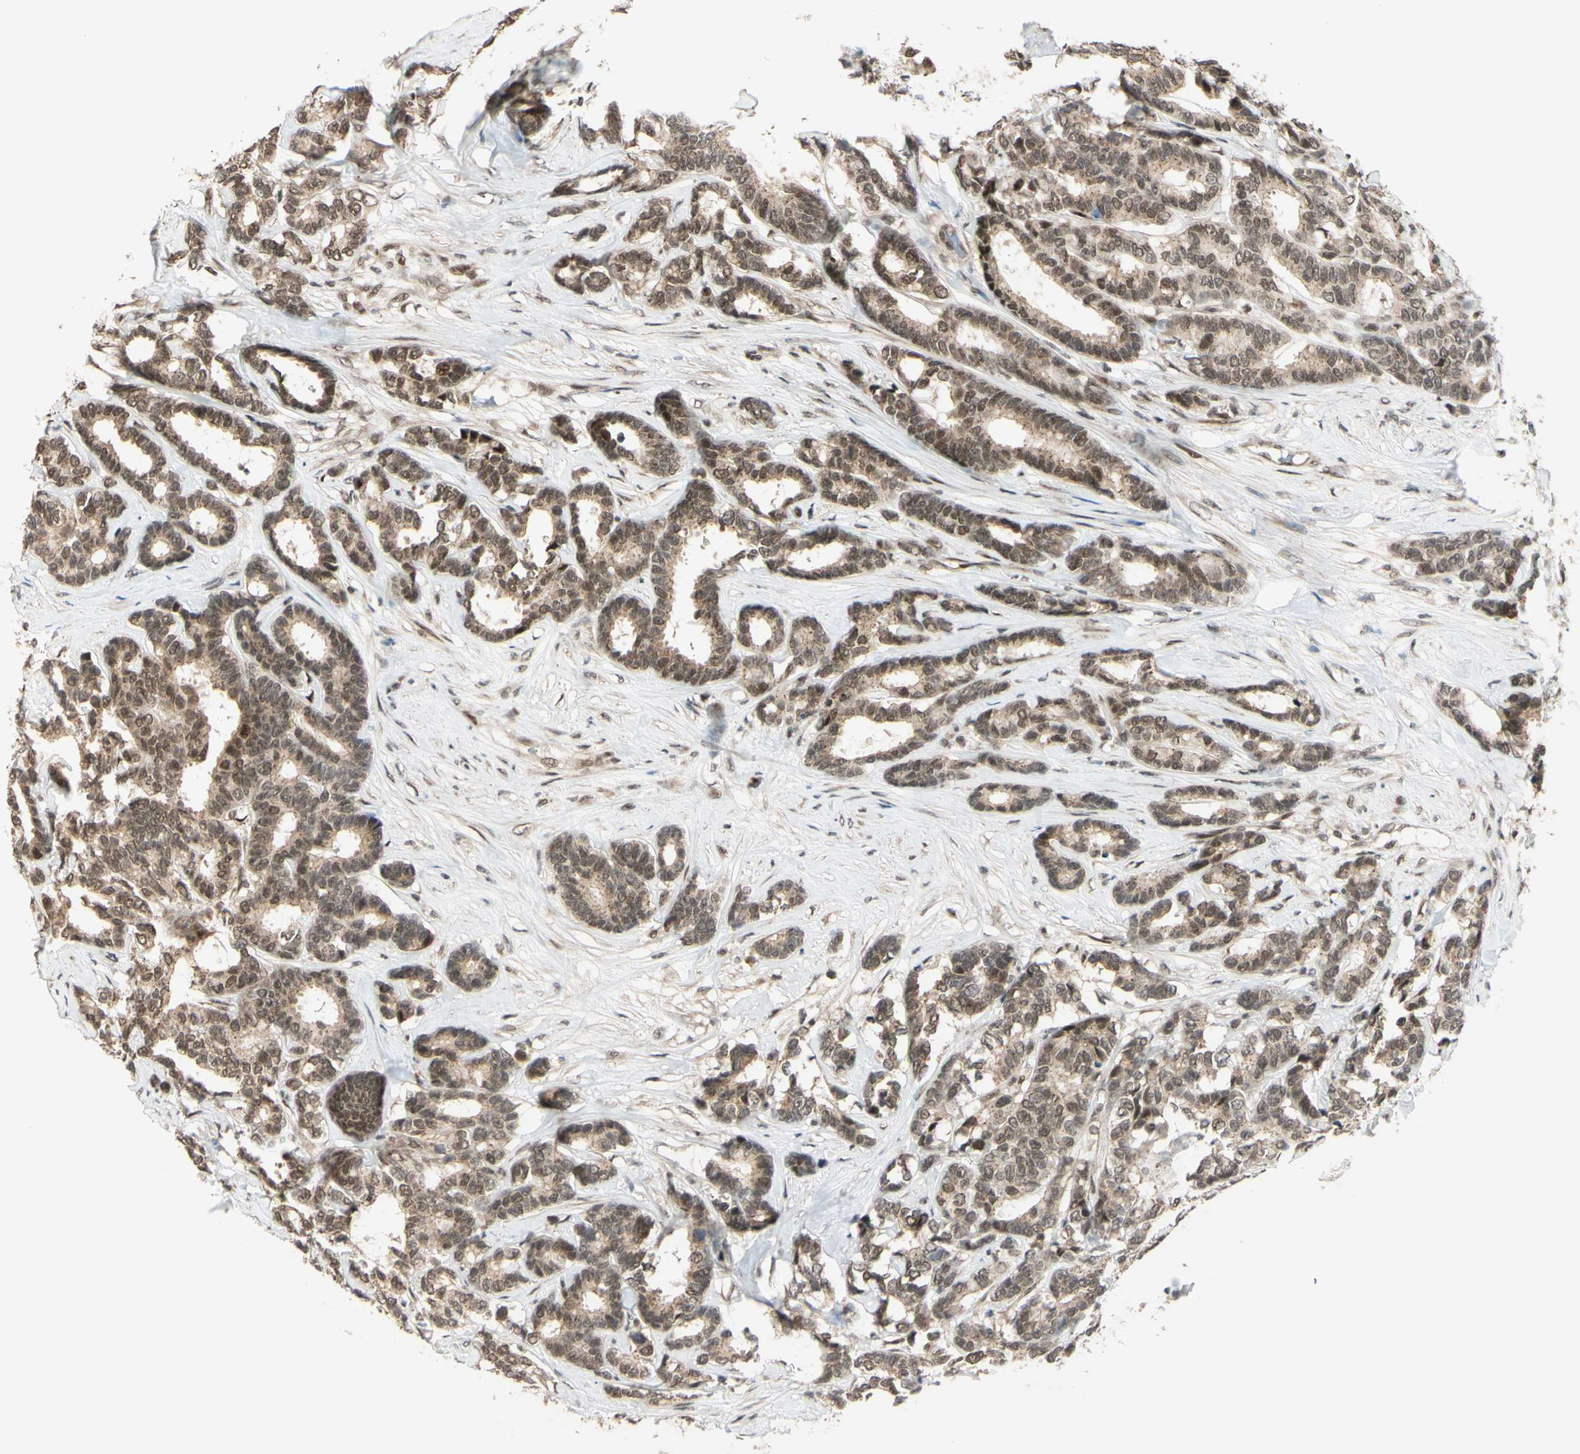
{"staining": {"intensity": "moderate", "quantity": ">75%", "location": "cytoplasmic/membranous,nuclear"}, "tissue": "breast cancer", "cell_type": "Tumor cells", "image_type": "cancer", "snomed": [{"axis": "morphology", "description": "Duct carcinoma"}, {"axis": "topography", "description": "Breast"}], "caption": "IHC histopathology image of neoplastic tissue: human invasive ductal carcinoma (breast) stained using IHC reveals medium levels of moderate protein expression localized specifically in the cytoplasmic/membranous and nuclear of tumor cells, appearing as a cytoplasmic/membranous and nuclear brown color.", "gene": "BRMS1", "patient": {"sex": "female", "age": 87}}